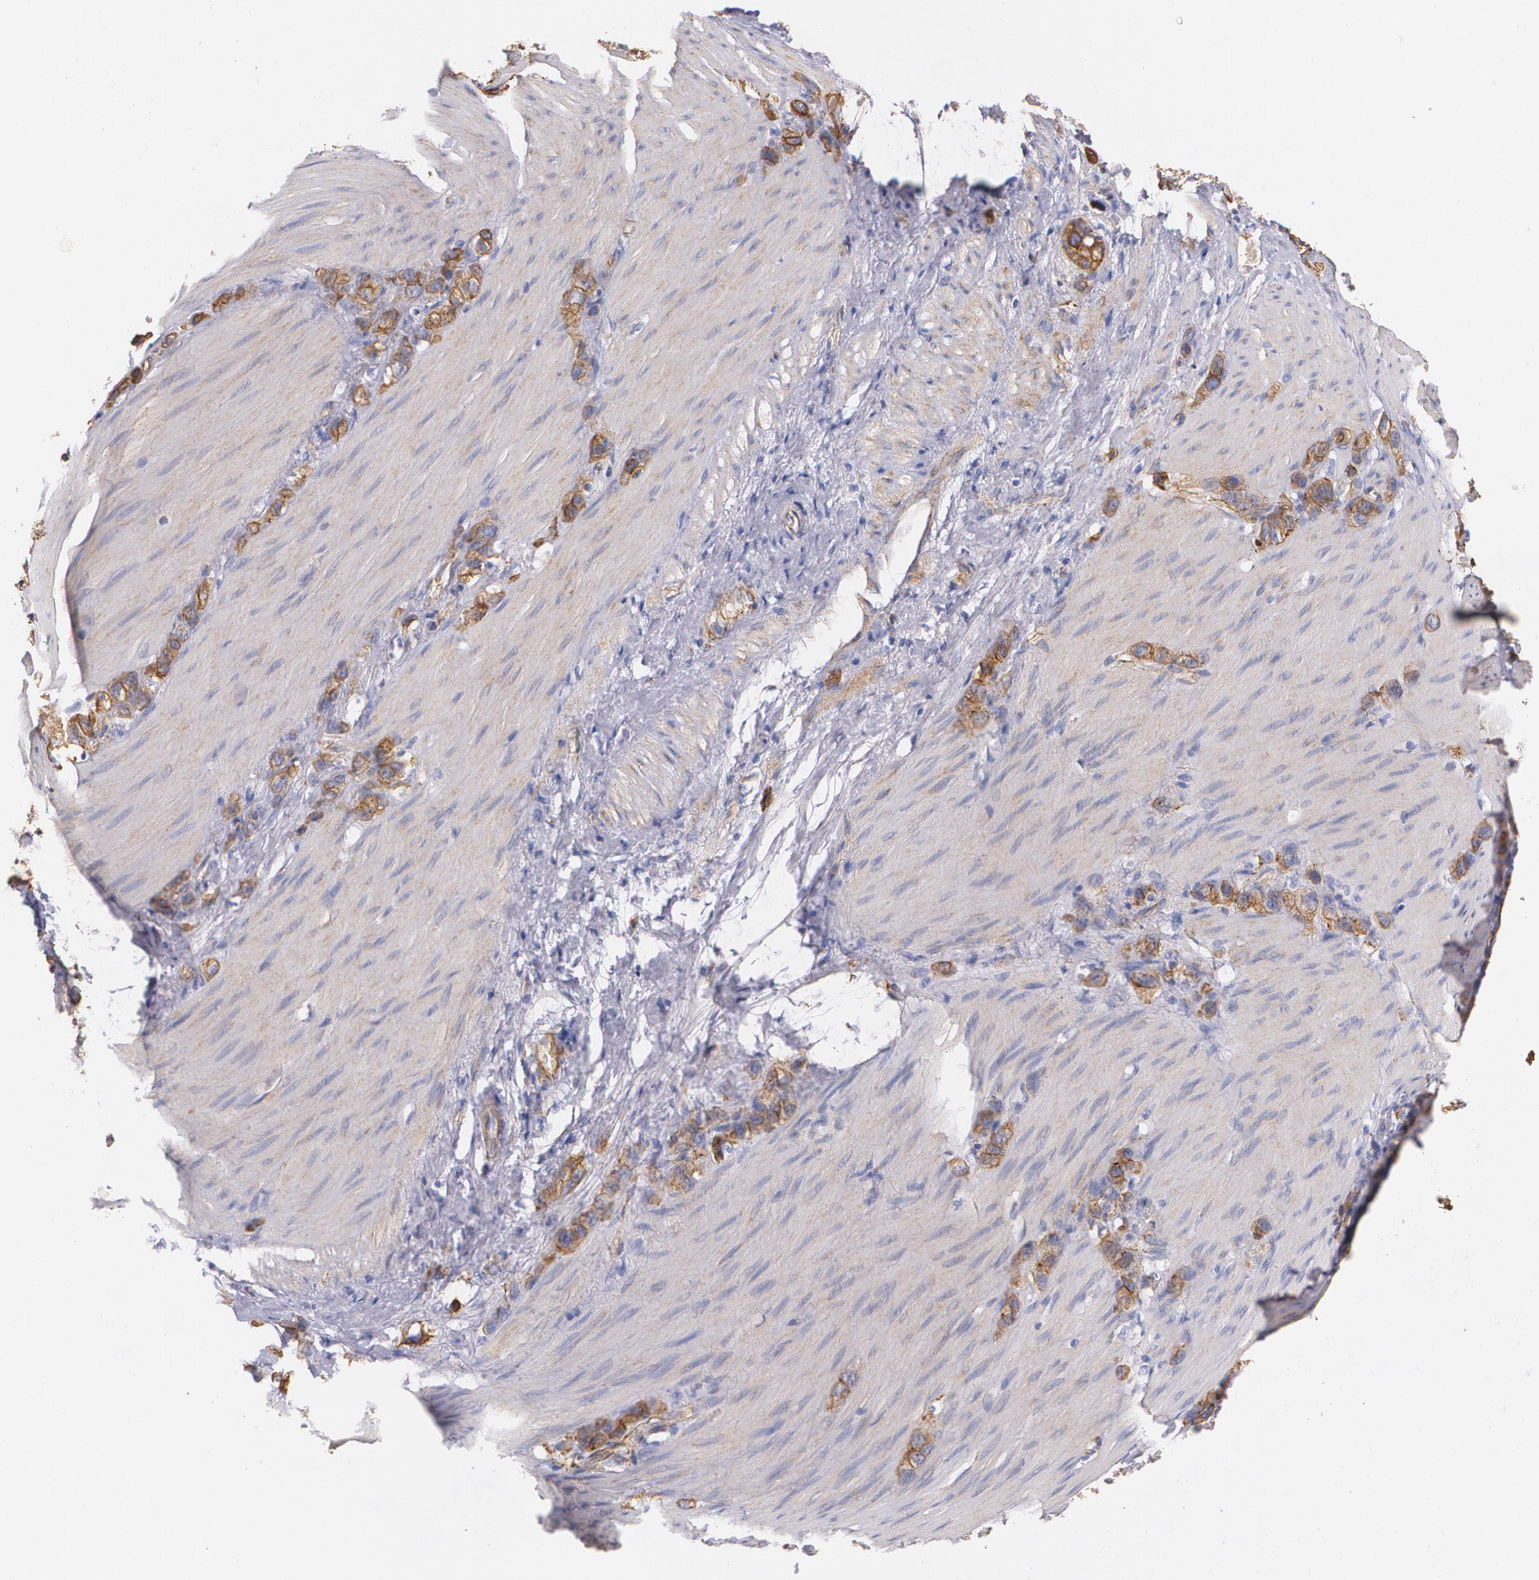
{"staining": {"intensity": "moderate", "quantity": ">75%", "location": "cytoplasmic/membranous"}, "tissue": "stomach cancer", "cell_type": "Tumor cells", "image_type": "cancer", "snomed": [{"axis": "morphology", "description": "Normal tissue, NOS"}, {"axis": "morphology", "description": "Adenocarcinoma, NOS"}, {"axis": "morphology", "description": "Adenocarcinoma, High grade"}, {"axis": "topography", "description": "Stomach, upper"}, {"axis": "topography", "description": "Stomach"}], "caption": "Protein expression analysis of human stomach adenocarcinoma reveals moderate cytoplasmic/membranous positivity in approximately >75% of tumor cells.", "gene": "TJP1", "patient": {"sex": "female", "age": 65}}